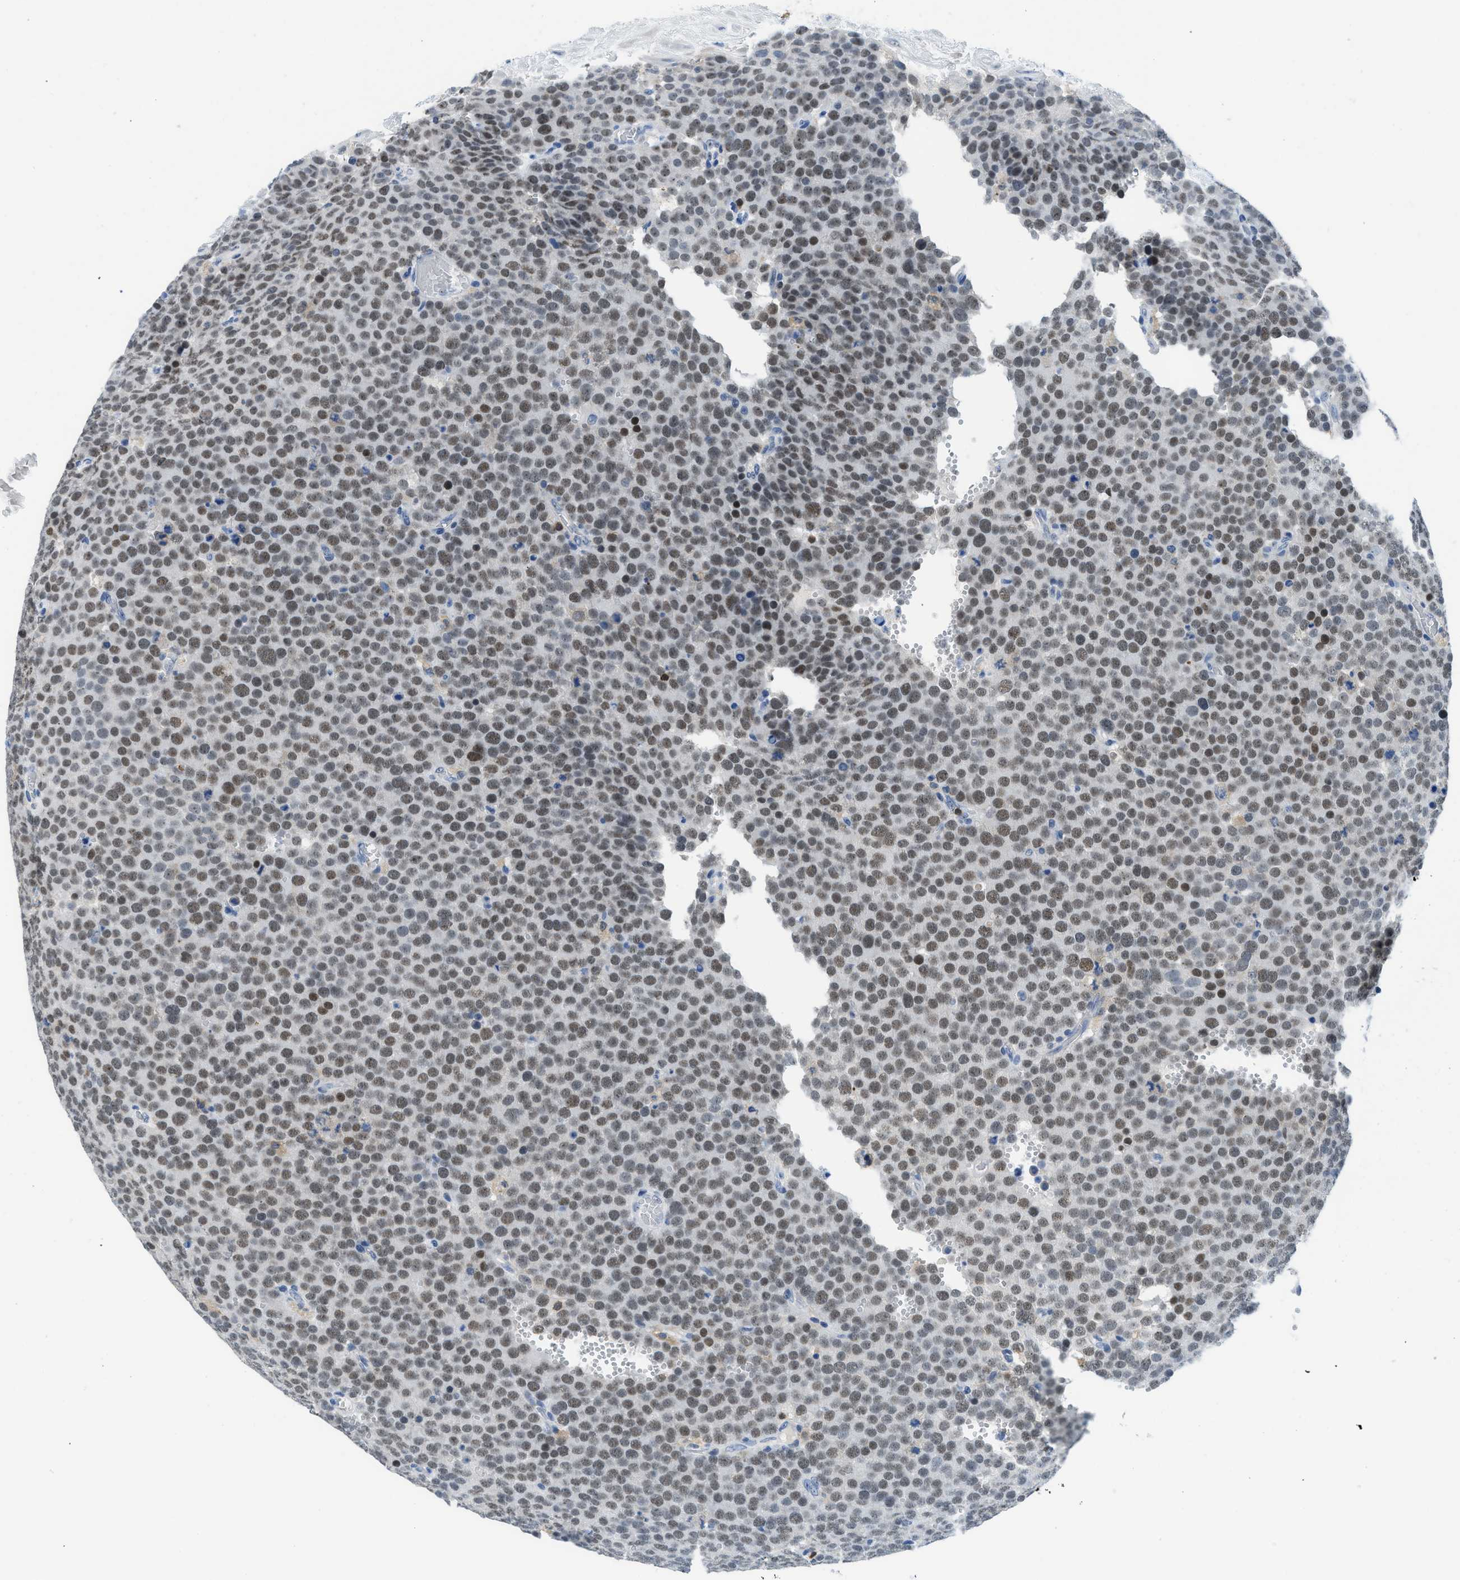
{"staining": {"intensity": "weak", "quantity": ">75%", "location": "nuclear"}, "tissue": "testis cancer", "cell_type": "Tumor cells", "image_type": "cancer", "snomed": [{"axis": "morphology", "description": "Normal tissue, NOS"}, {"axis": "morphology", "description": "Seminoma, NOS"}, {"axis": "topography", "description": "Testis"}], "caption": "Immunohistochemical staining of testis seminoma demonstrates low levels of weak nuclear protein staining in approximately >75% of tumor cells. The staining was performed using DAB to visualize the protein expression in brown, while the nuclei were stained in blue with hematoxylin (Magnification: 20x).", "gene": "FAM151A", "patient": {"sex": "male", "age": 71}}